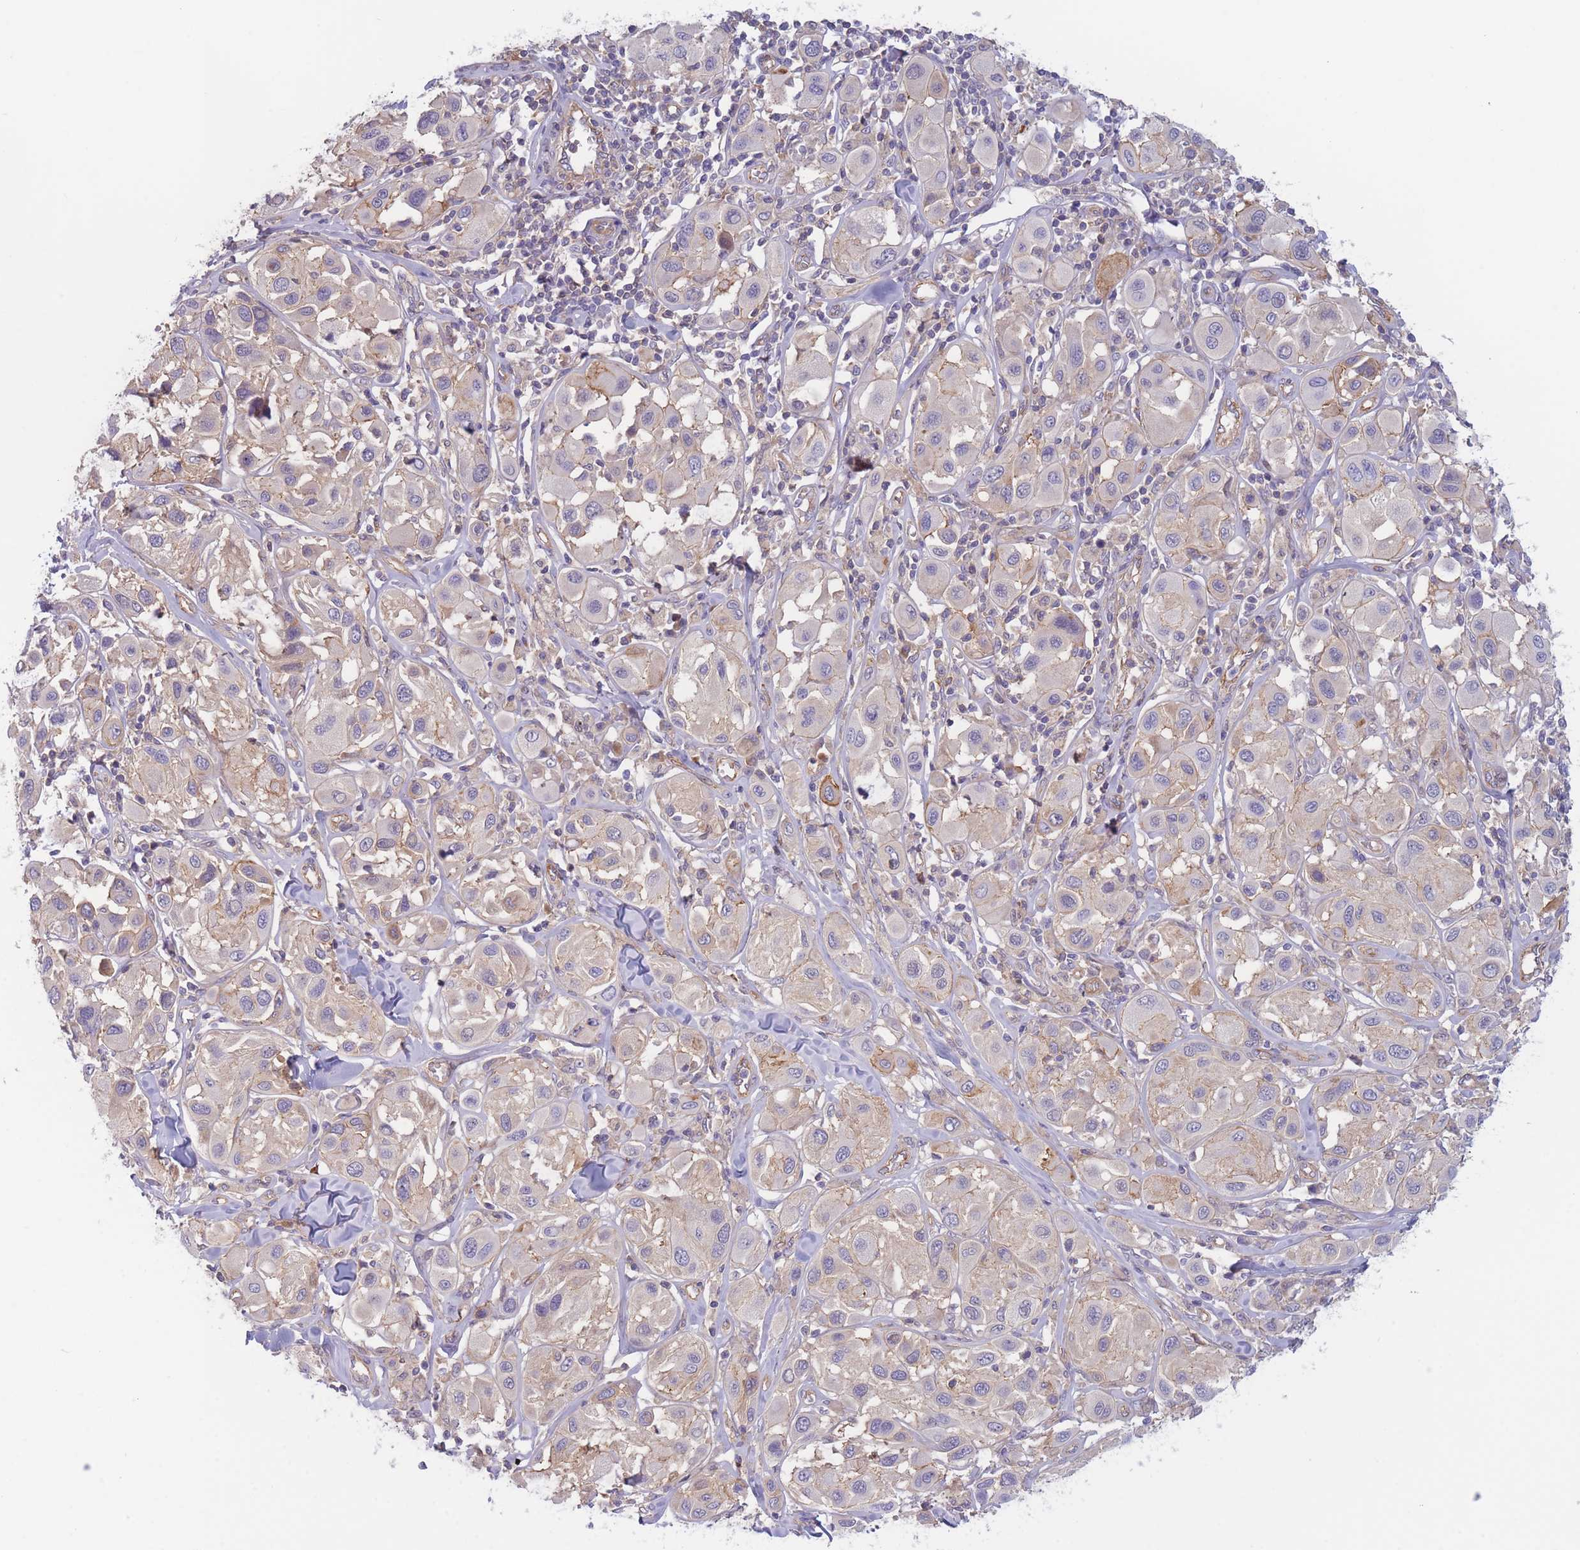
{"staining": {"intensity": "weak", "quantity": "<25%", "location": "cytoplasmic/membranous"}, "tissue": "melanoma", "cell_type": "Tumor cells", "image_type": "cancer", "snomed": [{"axis": "morphology", "description": "Malignant melanoma, Metastatic site"}, {"axis": "topography", "description": "Skin"}], "caption": "High power microscopy micrograph of an immunohistochemistry photomicrograph of melanoma, revealing no significant staining in tumor cells.", "gene": "WDR93", "patient": {"sex": "male", "age": 41}}